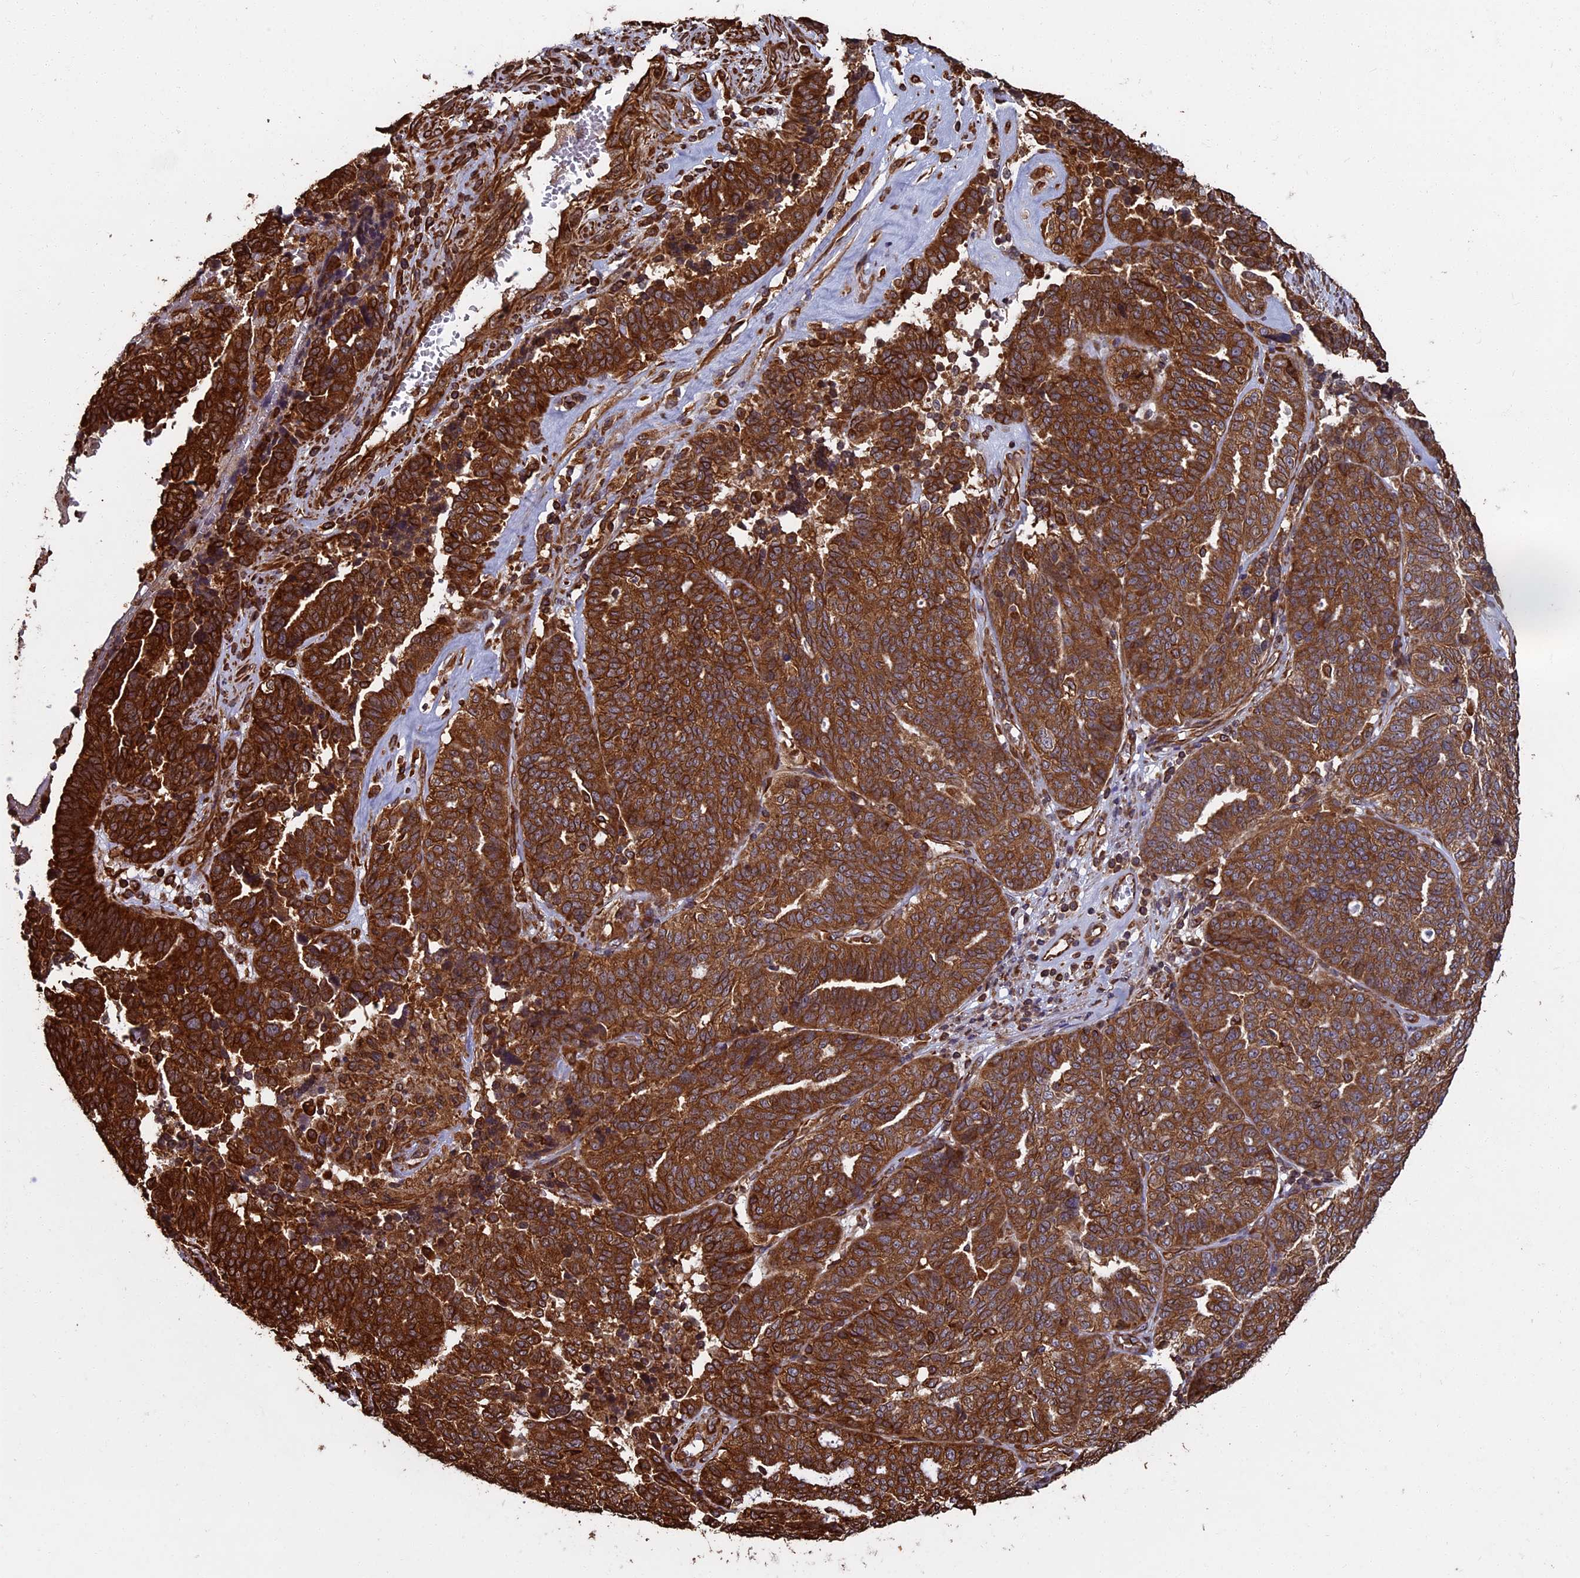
{"staining": {"intensity": "strong", "quantity": ">75%", "location": "cytoplasmic/membranous"}, "tissue": "ovarian cancer", "cell_type": "Tumor cells", "image_type": "cancer", "snomed": [{"axis": "morphology", "description": "Cystadenocarcinoma, serous, NOS"}, {"axis": "topography", "description": "Ovary"}], "caption": "A micrograph of human ovarian cancer stained for a protein reveals strong cytoplasmic/membranous brown staining in tumor cells.", "gene": "CCDC124", "patient": {"sex": "female", "age": 59}}